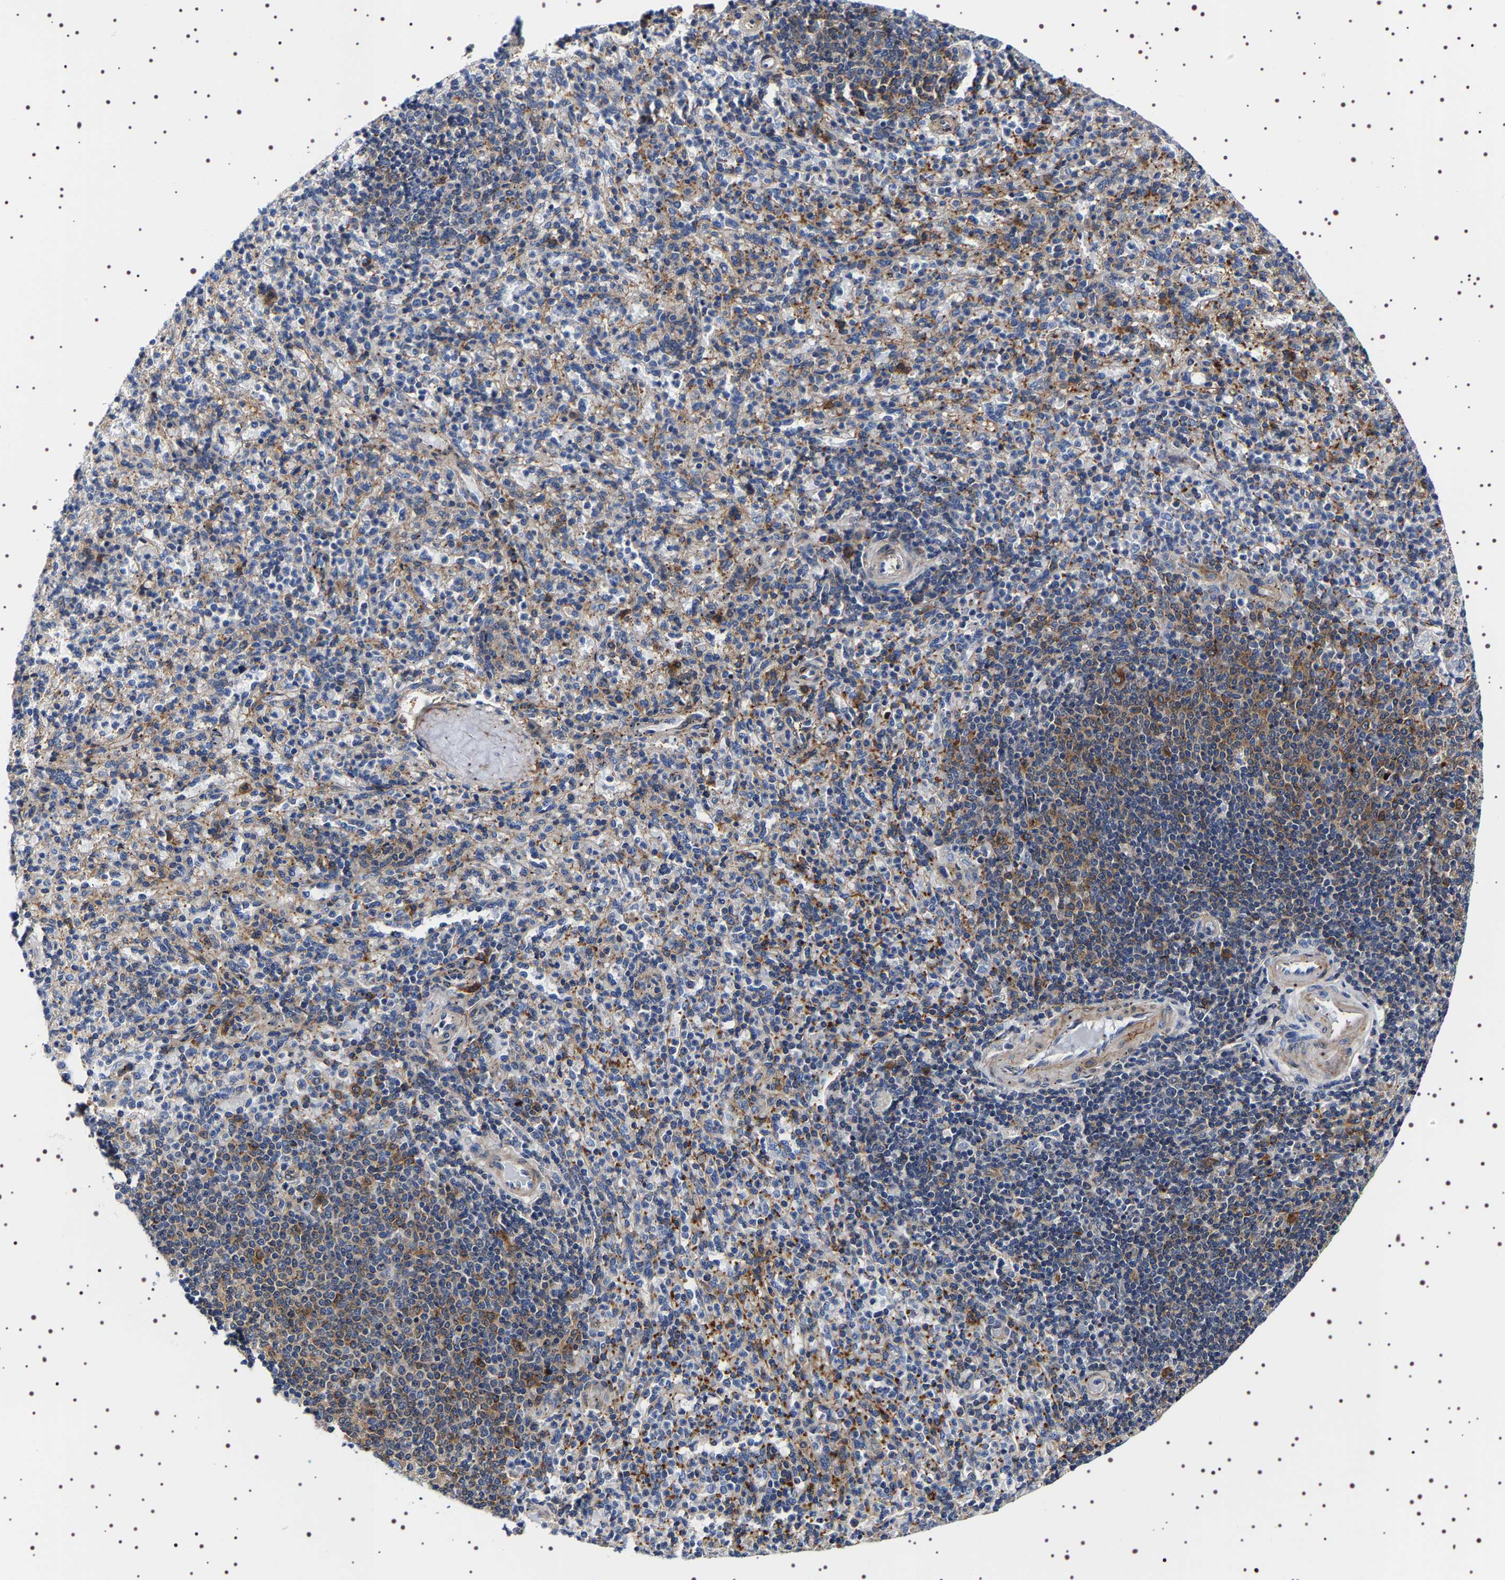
{"staining": {"intensity": "moderate", "quantity": "25%-75%", "location": "cytoplasmic/membranous"}, "tissue": "spleen", "cell_type": "Cells in red pulp", "image_type": "normal", "snomed": [{"axis": "morphology", "description": "Normal tissue, NOS"}, {"axis": "topography", "description": "Spleen"}], "caption": "Approximately 25%-75% of cells in red pulp in normal human spleen display moderate cytoplasmic/membranous protein expression as visualized by brown immunohistochemical staining.", "gene": "SQLE", "patient": {"sex": "male", "age": 36}}